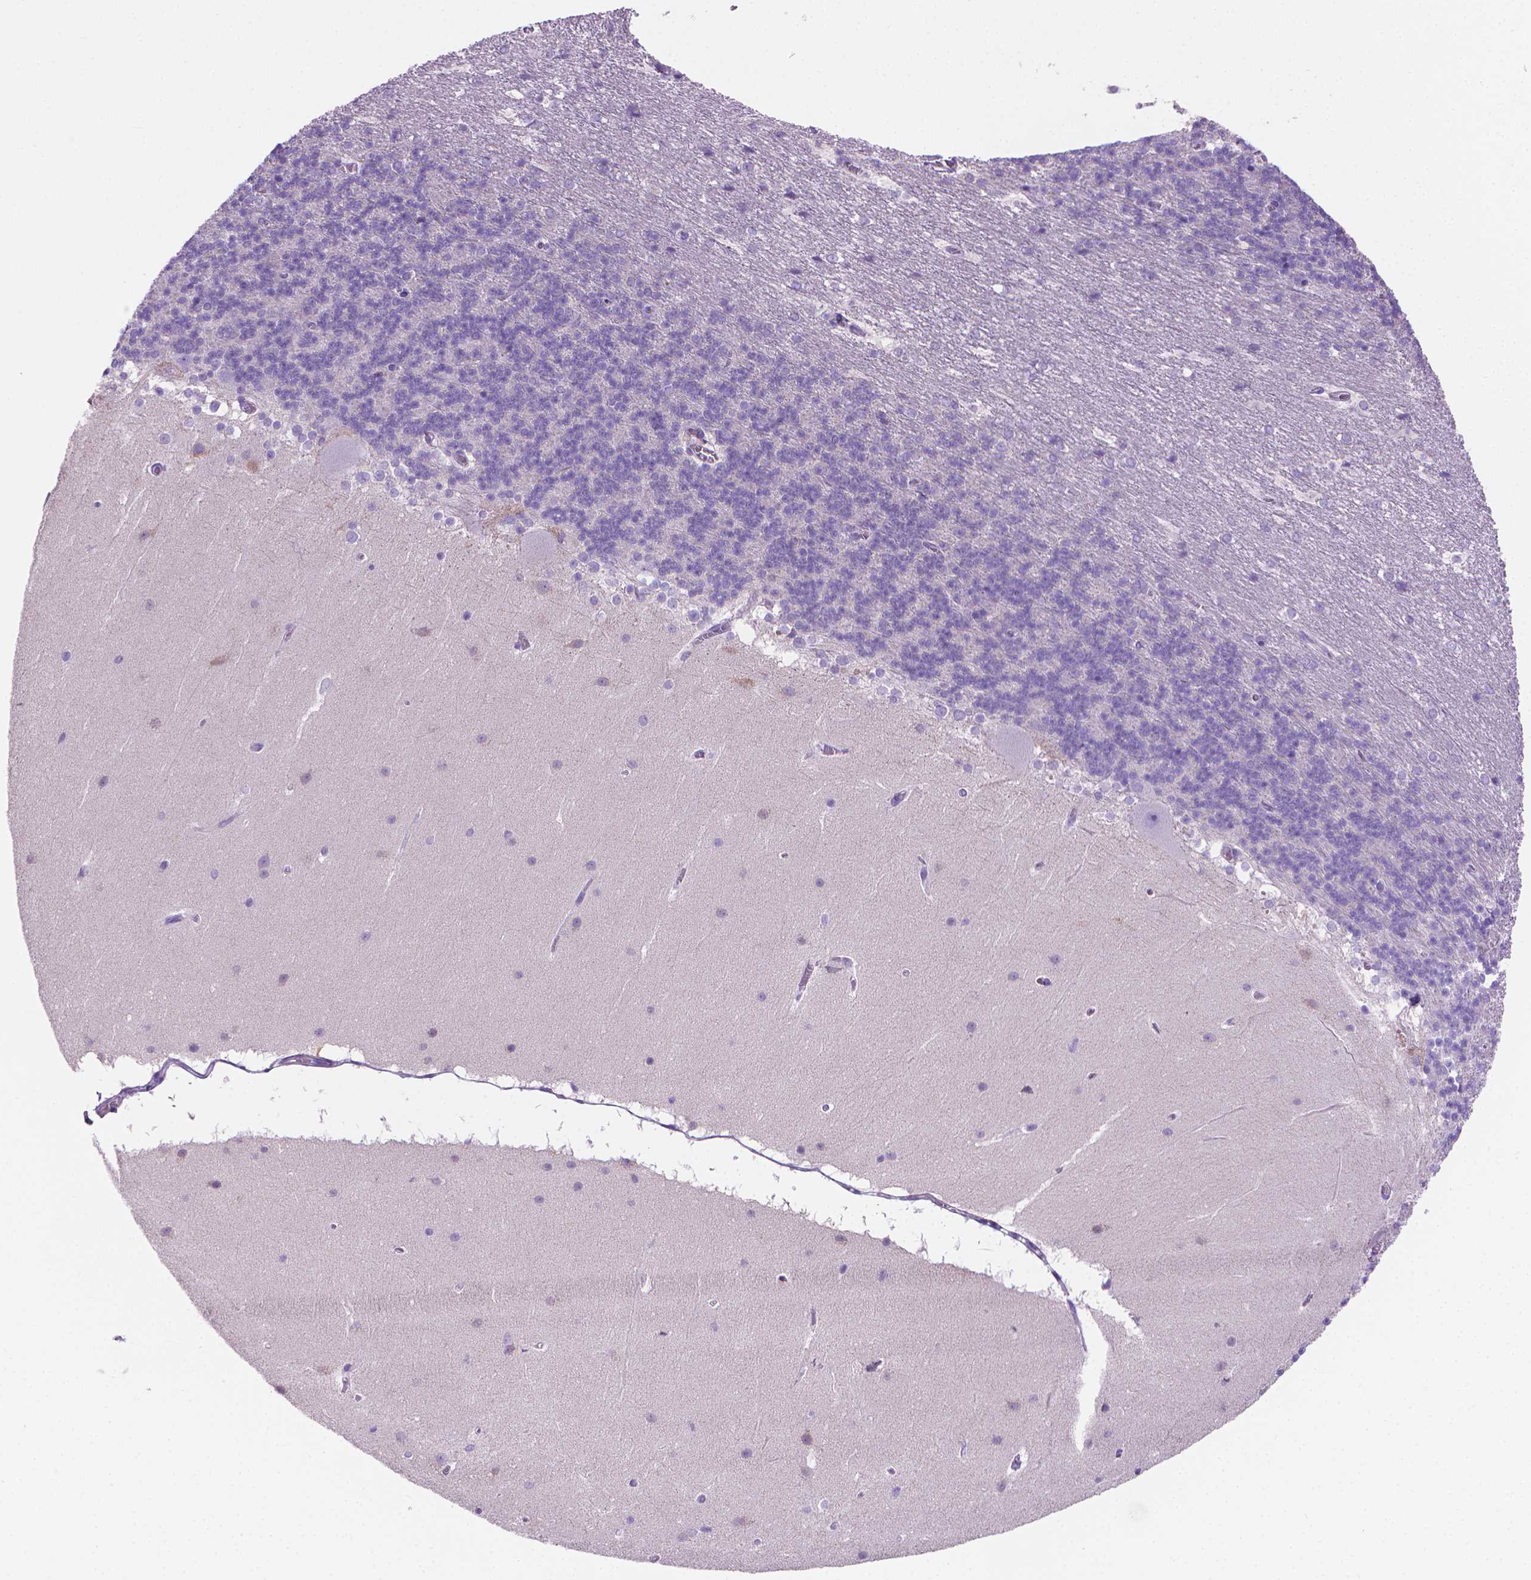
{"staining": {"intensity": "negative", "quantity": "none", "location": "none"}, "tissue": "cerebellum", "cell_type": "Cells in granular layer", "image_type": "normal", "snomed": [{"axis": "morphology", "description": "Normal tissue, NOS"}, {"axis": "topography", "description": "Cerebellum"}], "caption": "DAB (3,3'-diaminobenzidine) immunohistochemical staining of unremarkable human cerebellum exhibits no significant expression in cells in granular layer.", "gene": "FASN", "patient": {"sex": "female", "age": 19}}